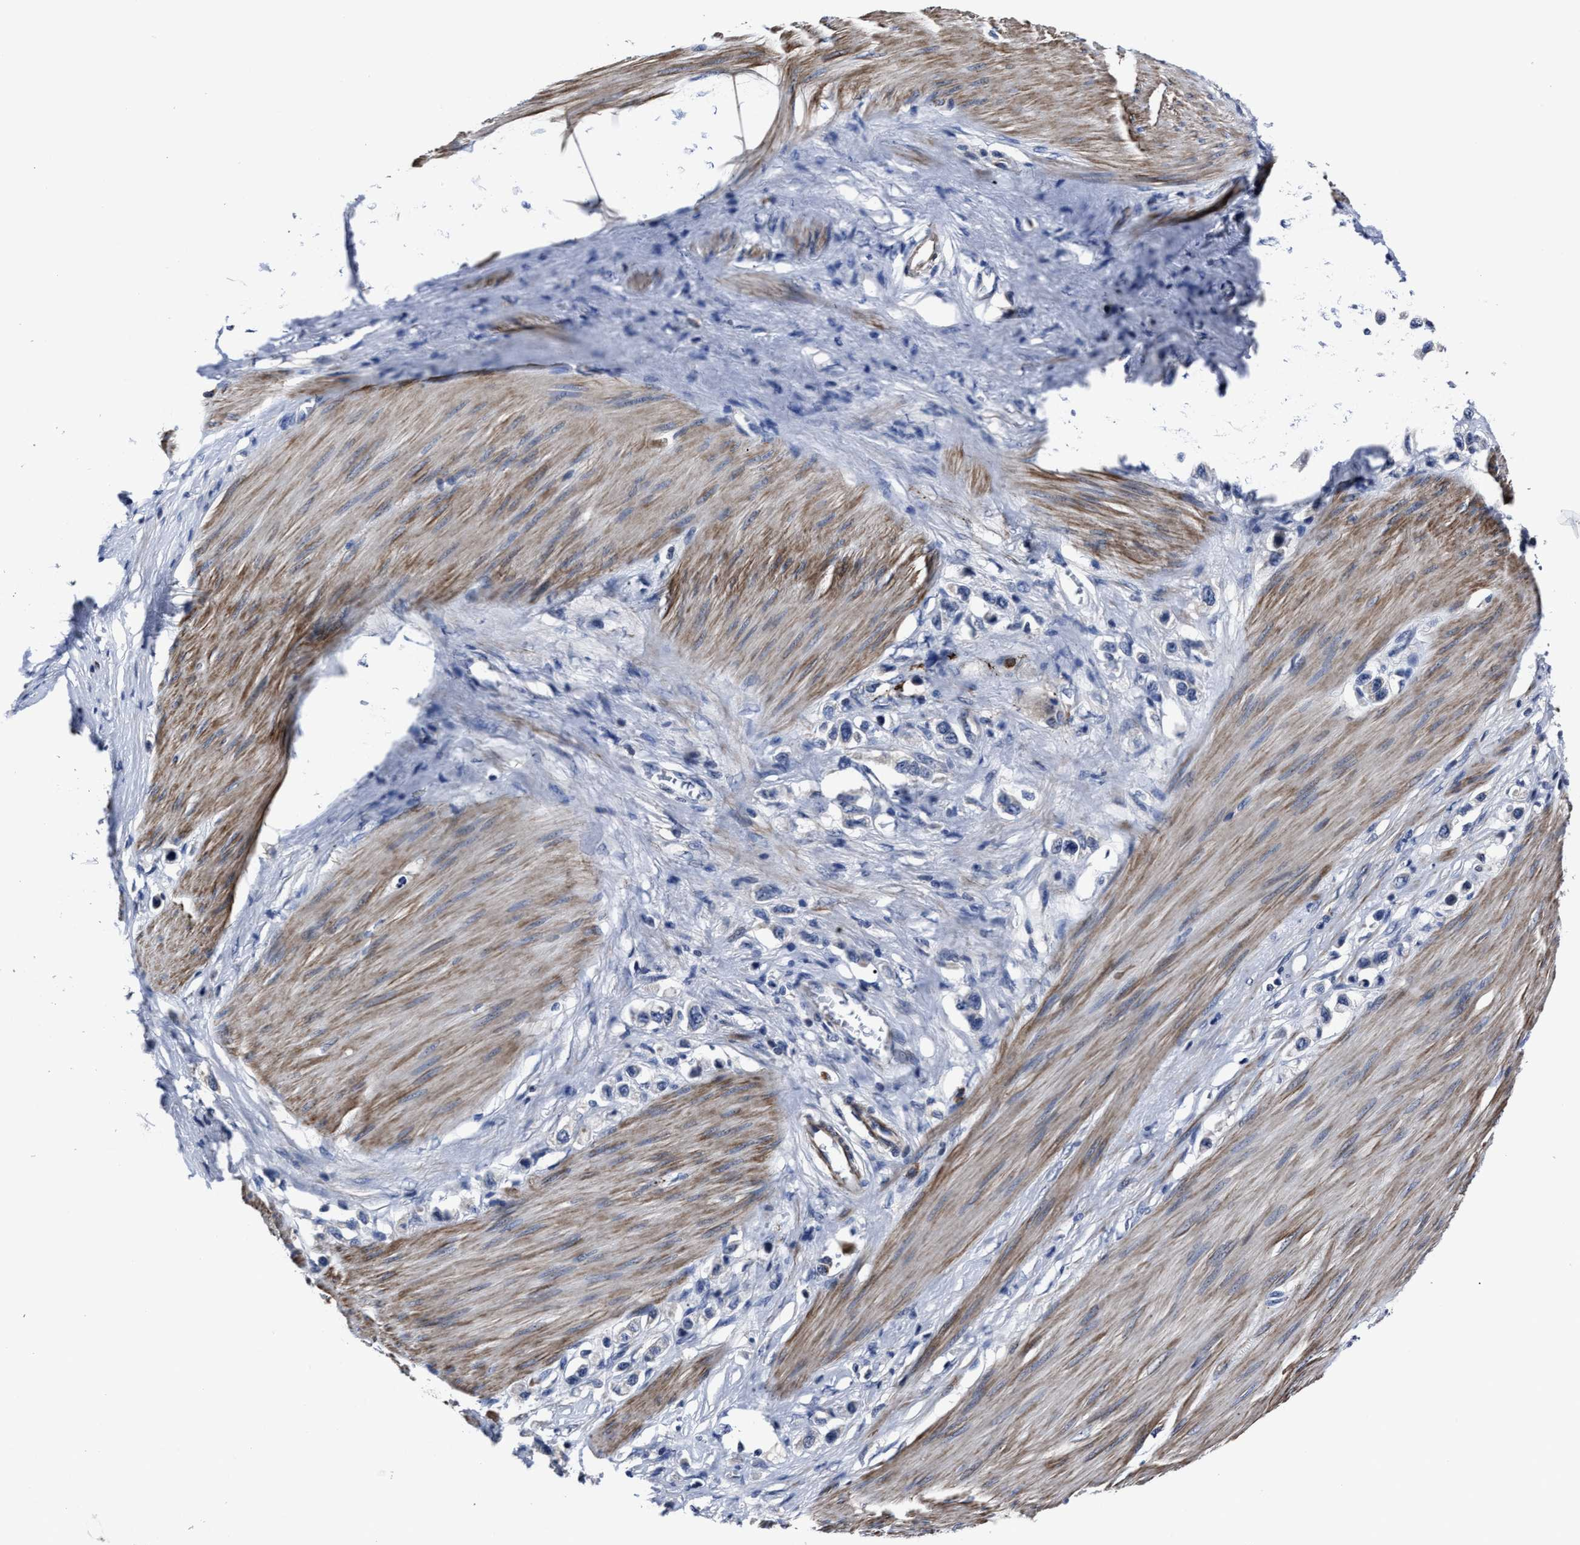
{"staining": {"intensity": "weak", "quantity": "<25%", "location": "cytoplasmic/membranous"}, "tissue": "stomach cancer", "cell_type": "Tumor cells", "image_type": "cancer", "snomed": [{"axis": "morphology", "description": "Adenocarcinoma, NOS"}, {"axis": "topography", "description": "Stomach"}], "caption": "The histopathology image demonstrates no significant expression in tumor cells of stomach cancer. The staining was performed using DAB (3,3'-diaminobenzidine) to visualize the protein expression in brown, while the nuclei were stained in blue with hematoxylin (Magnification: 20x).", "gene": "RSBN1L", "patient": {"sex": "female", "age": 65}}